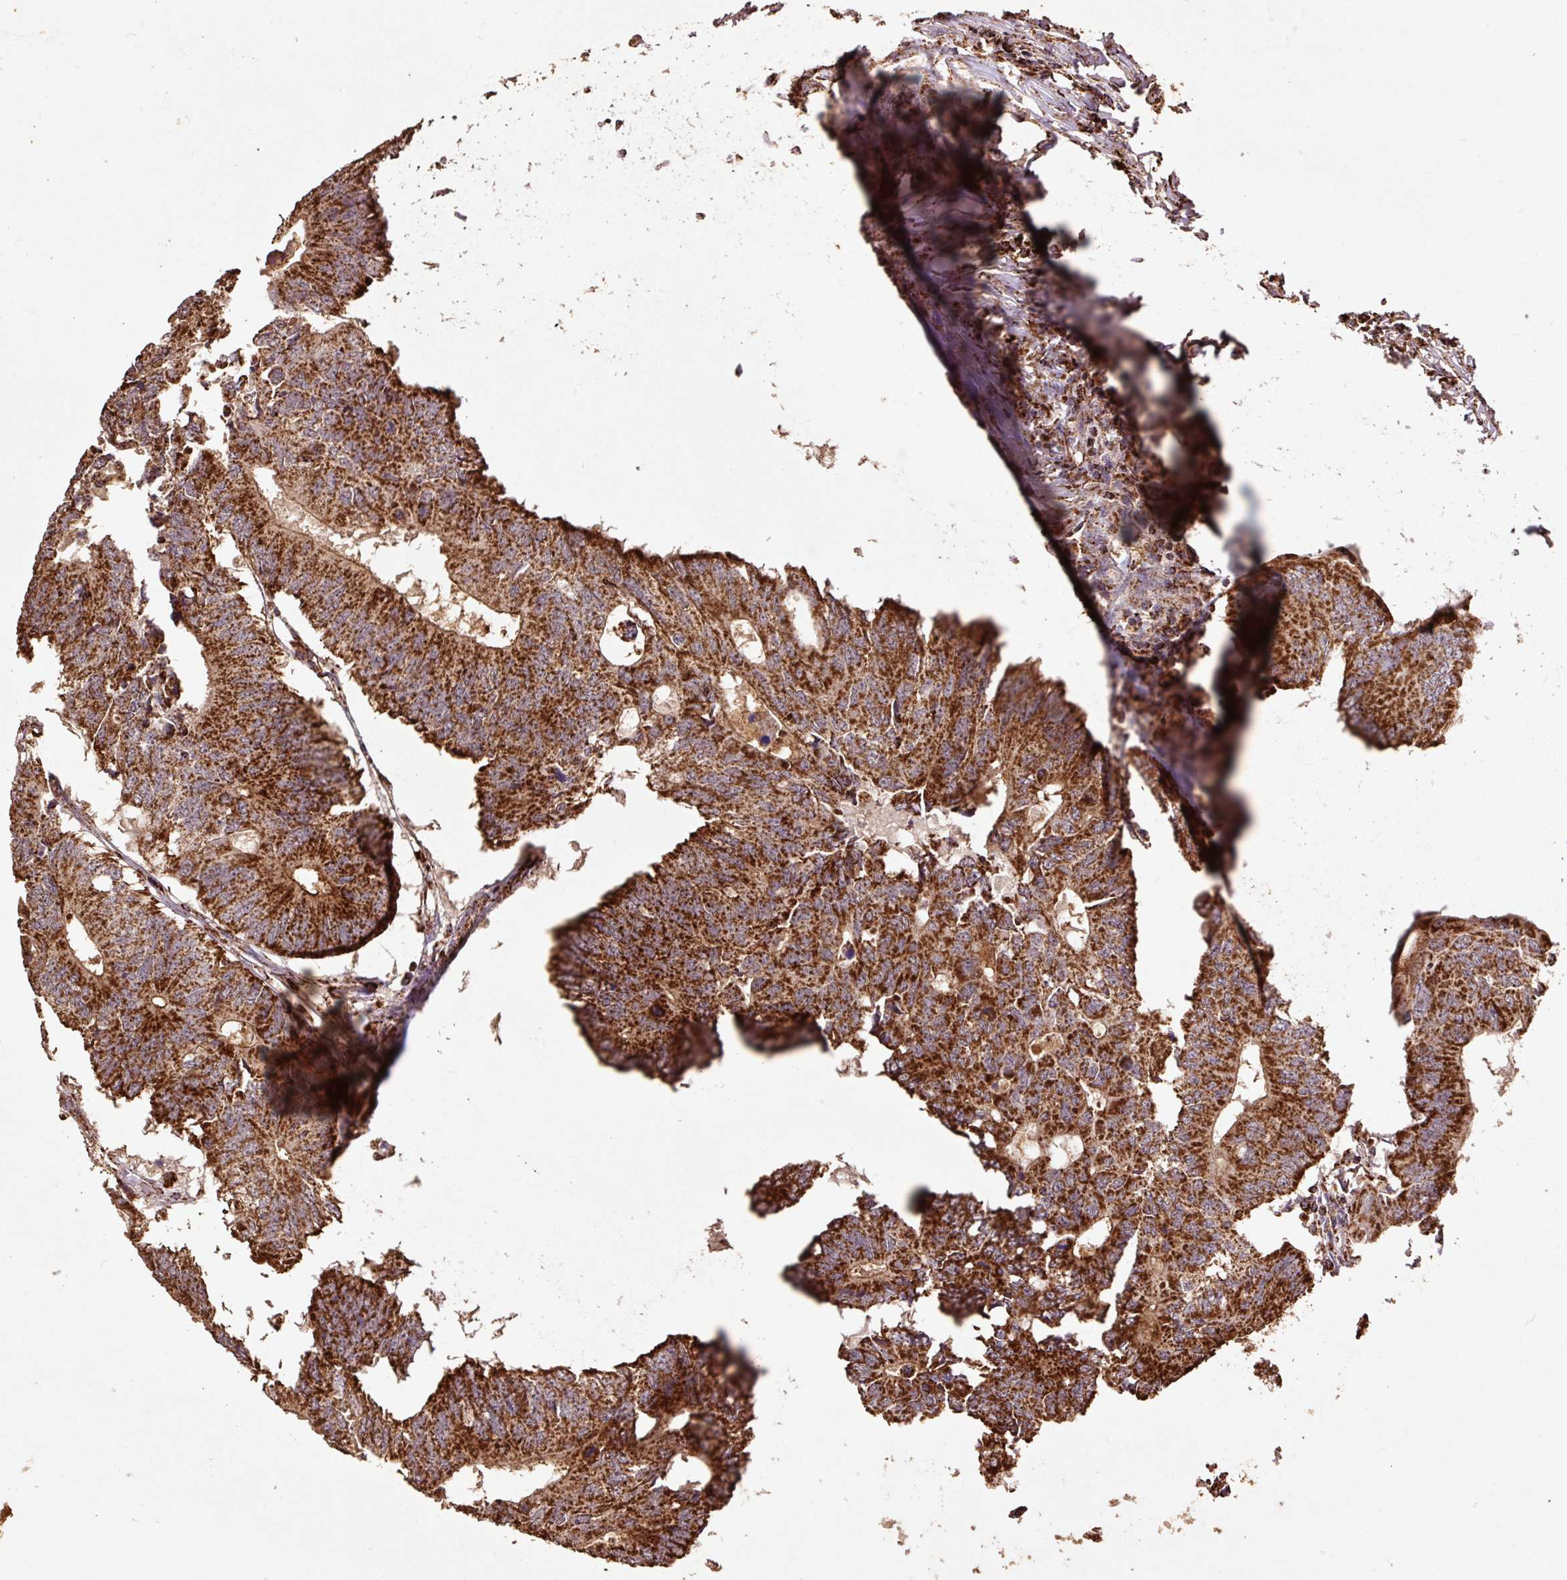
{"staining": {"intensity": "strong", "quantity": ">75%", "location": "cytoplasmic/membranous"}, "tissue": "colorectal cancer", "cell_type": "Tumor cells", "image_type": "cancer", "snomed": [{"axis": "morphology", "description": "Adenocarcinoma, NOS"}, {"axis": "topography", "description": "Colon"}], "caption": "Immunohistochemistry (IHC) image of human colorectal cancer stained for a protein (brown), which exhibits high levels of strong cytoplasmic/membranous staining in approximately >75% of tumor cells.", "gene": "ATP5F1A", "patient": {"sex": "male", "age": 71}}